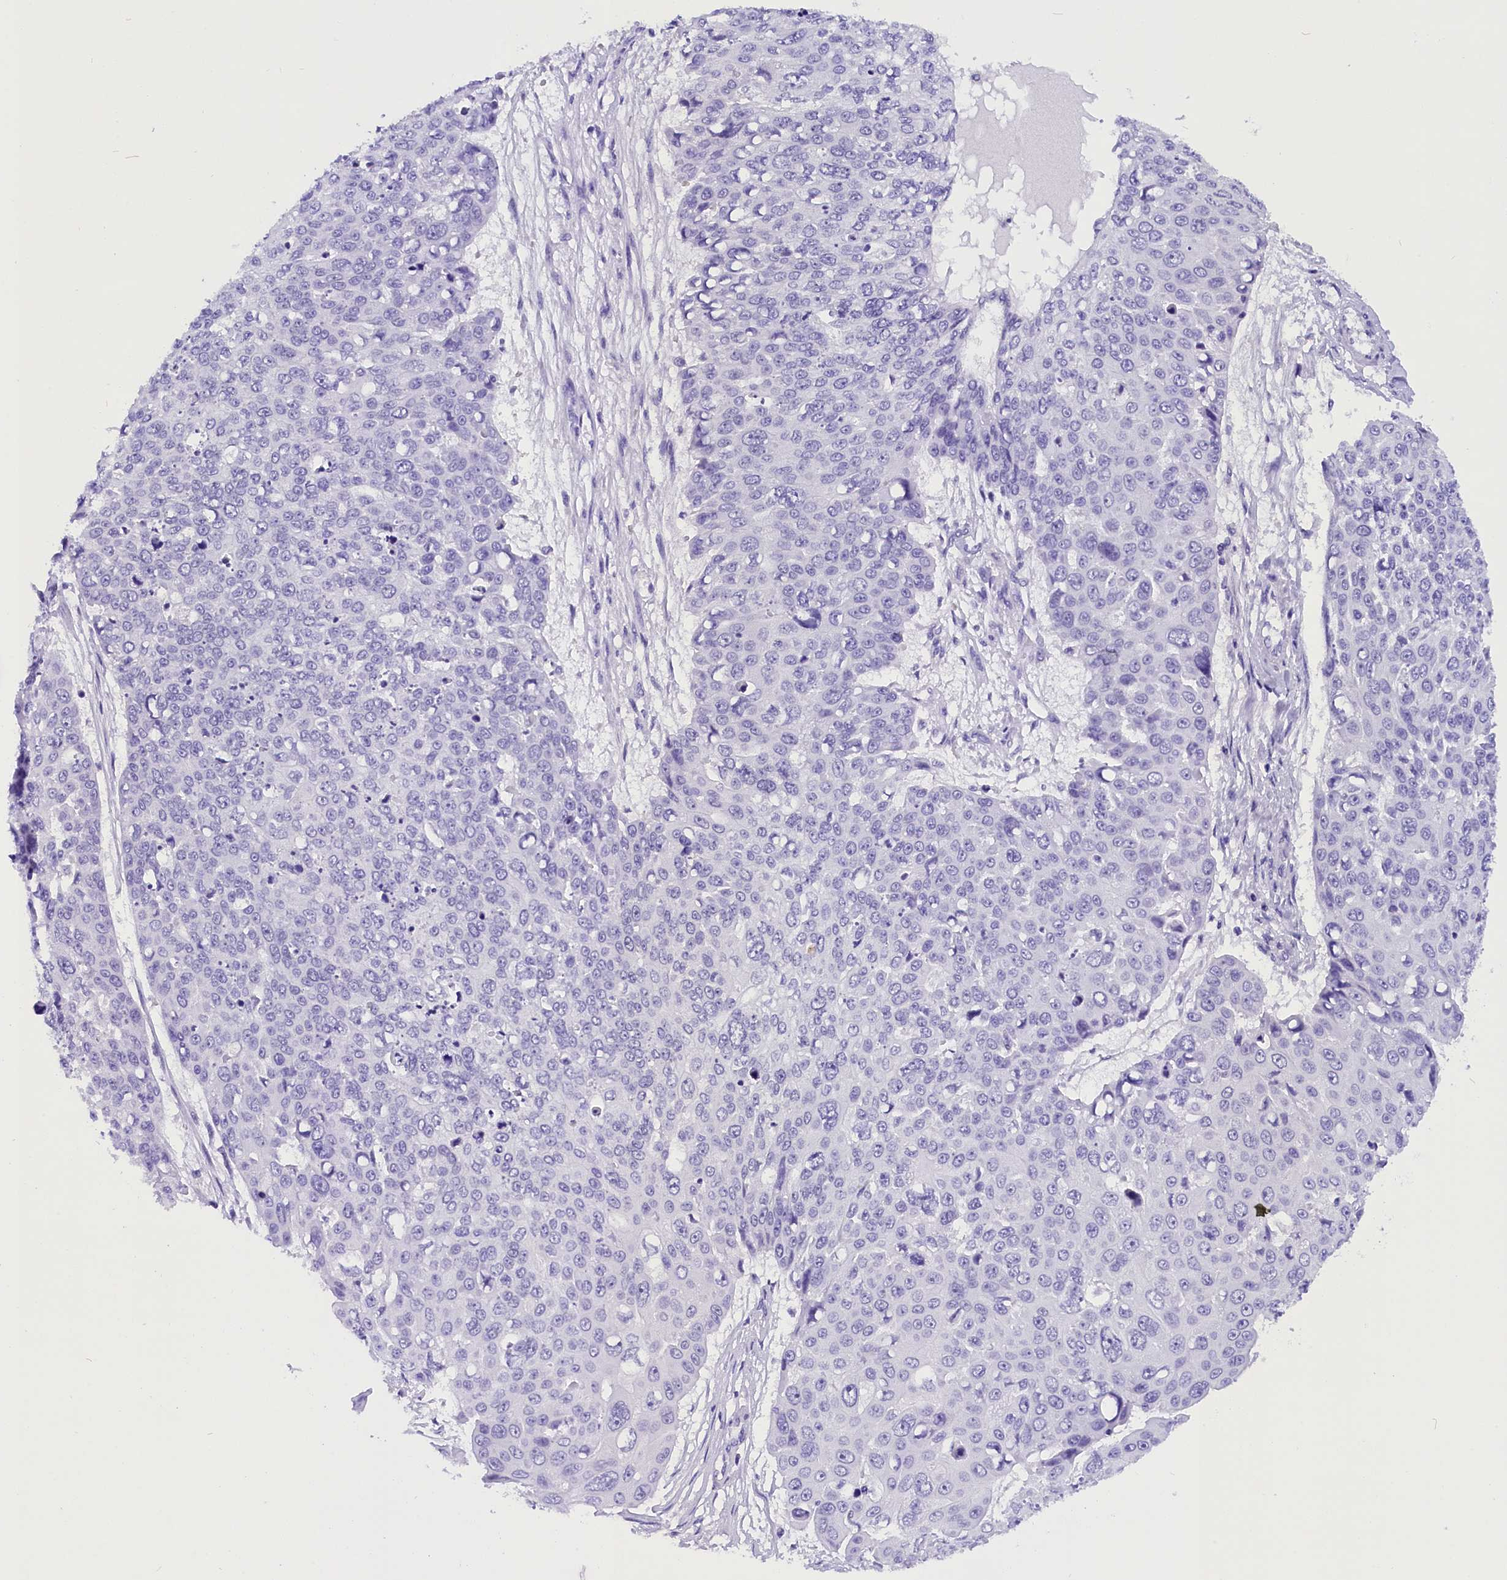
{"staining": {"intensity": "negative", "quantity": "none", "location": "none"}, "tissue": "skin cancer", "cell_type": "Tumor cells", "image_type": "cancer", "snomed": [{"axis": "morphology", "description": "Squamous cell carcinoma, NOS"}, {"axis": "topography", "description": "Skin"}], "caption": "Human skin cancer (squamous cell carcinoma) stained for a protein using IHC reveals no expression in tumor cells.", "gene": "ABAT", "patient": {"sex": "male", "age": 71}}